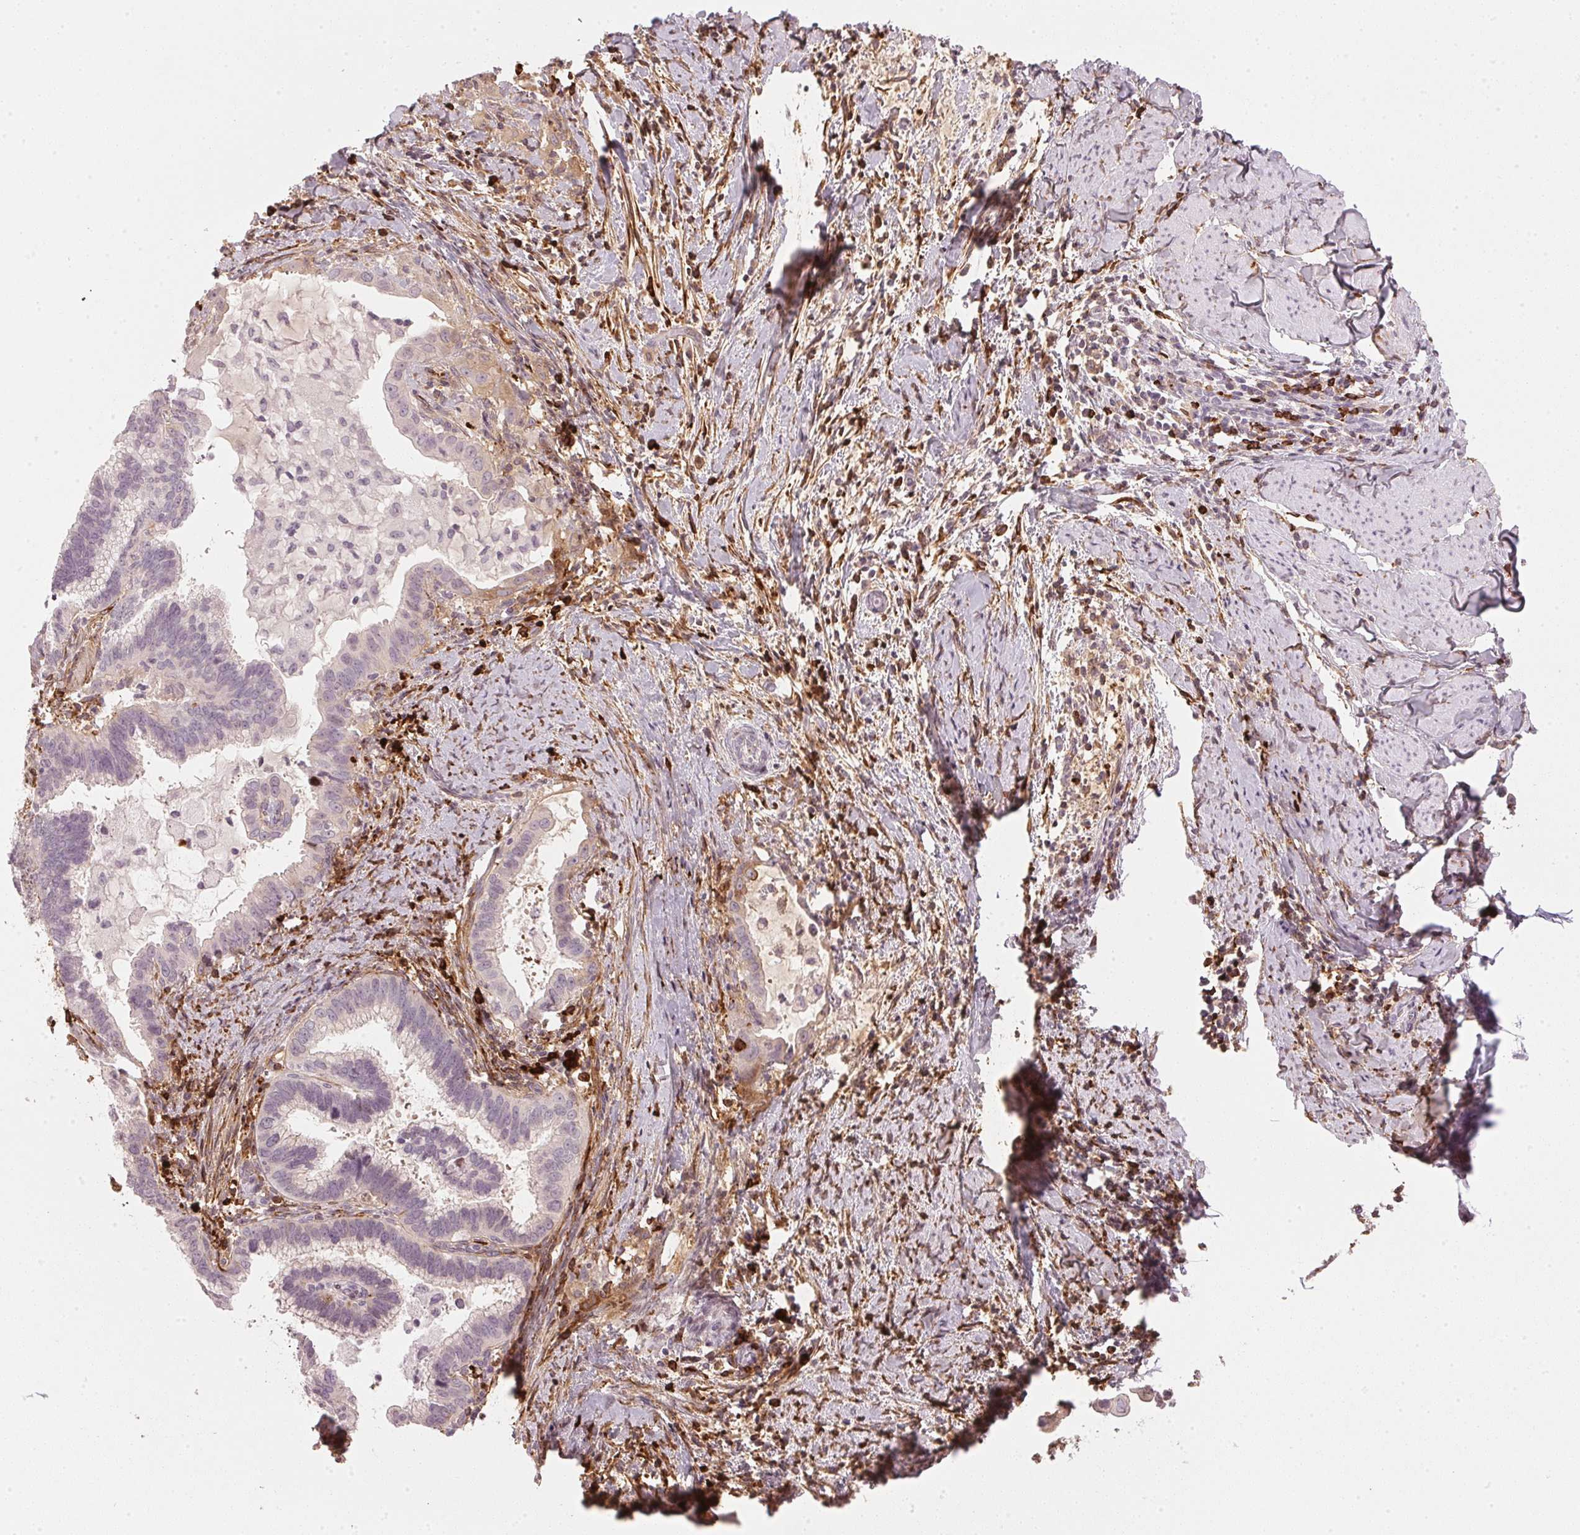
{"staining": {"intensity": "negative", "quantity": "none", "location": "none"}, "tissue": "cervical cancer", "cell_type": "Tumor cells", "image_type": "cancer", "snomed": [{"axis": "morphology", "description": "Adenocarcinoma, NOS"}, {"axis": "topography", "description": "Cervix"}], "caption": "Immunohistochemistry histopathology image of human cervical cancer stained for a protein (brown), which reveals no positivity in tumor cells.", "gene": "SFRP4", "patient": {"sex": "female", "age": 61}}